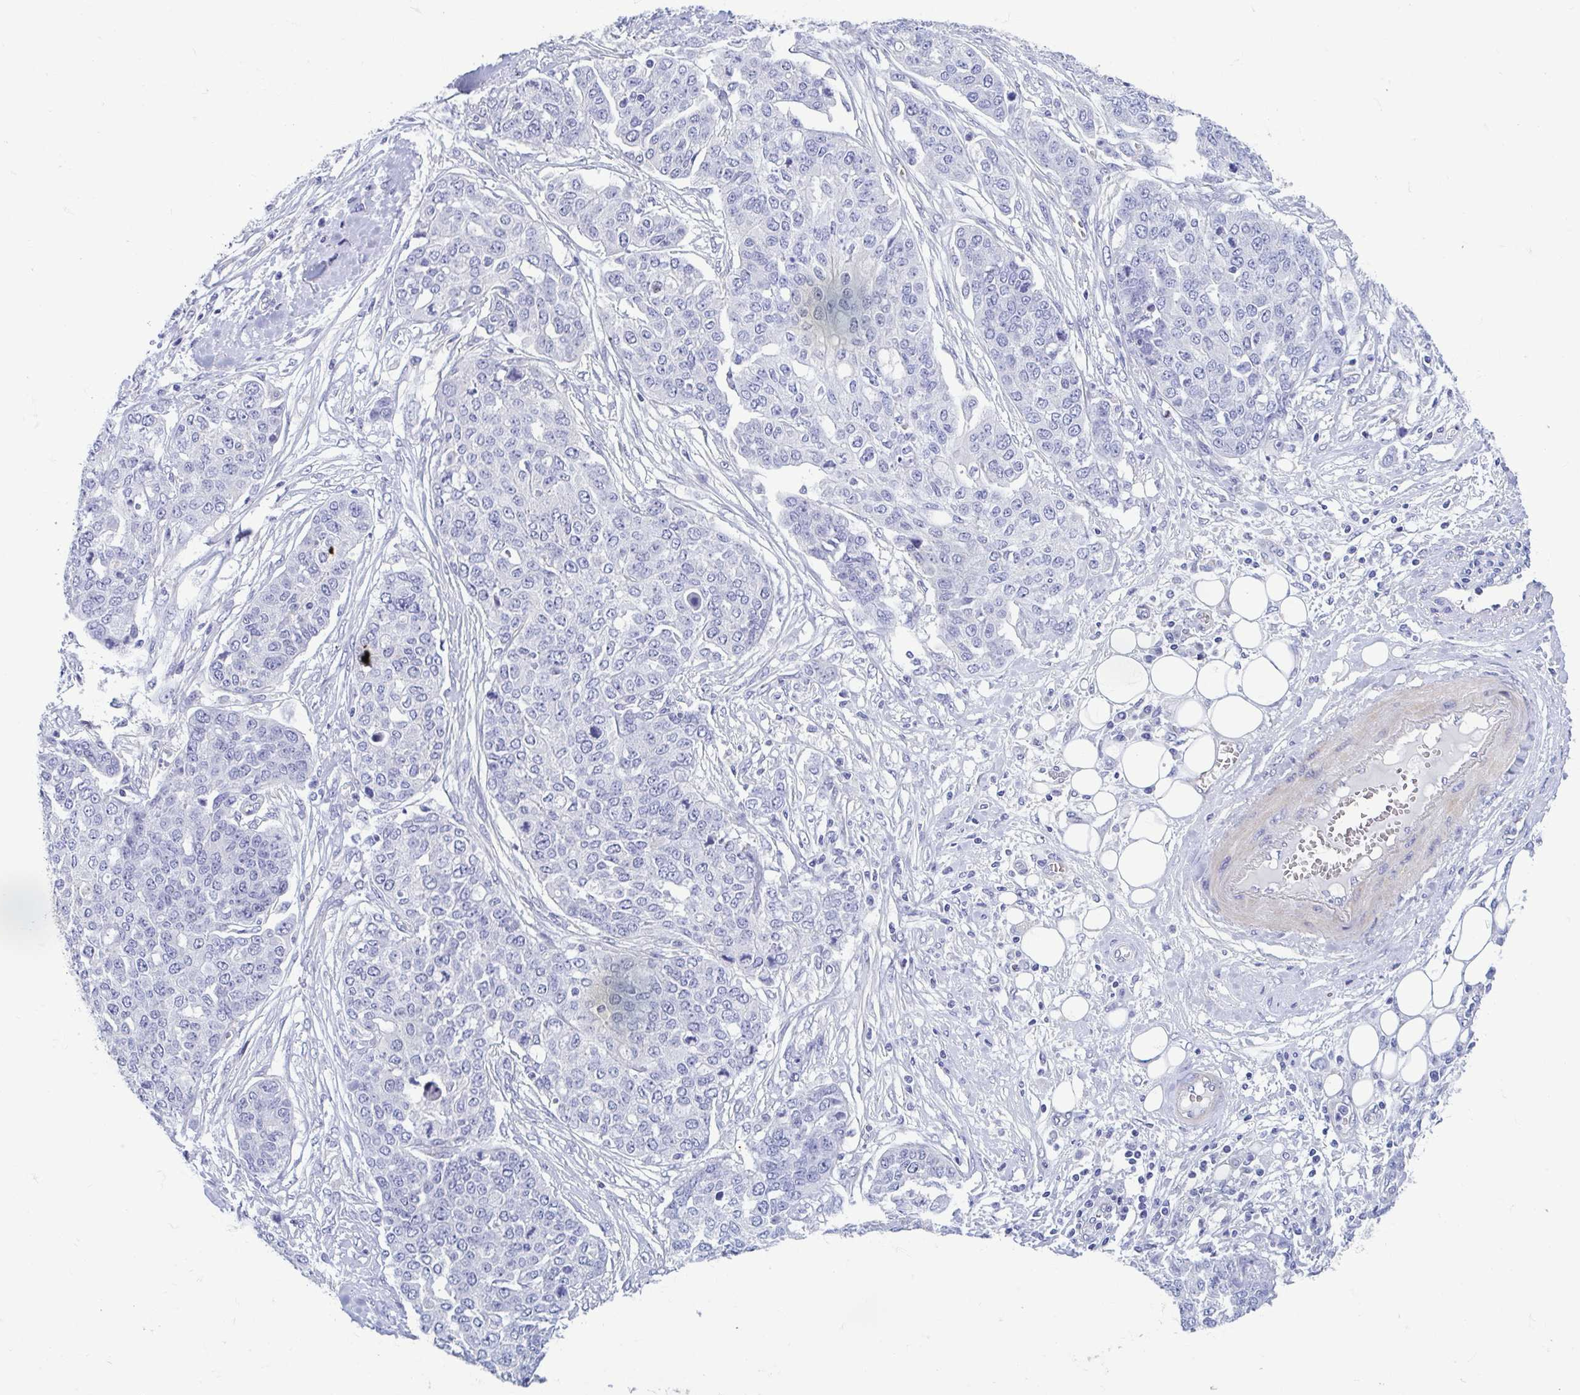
{"staining": {"intensity": "negative", "quantity": "none", "location": "none"}, "tissue": "ovarian cancer", "cell_type": "Tumor cells", "image_type": "cancer", "snomed": [{"axis": "morphology", "description": "Cystadenocarcinoma, serous, NOS"}, {"axis": "topography", "description": "Soft tissue"}, {"axis": "topography", "description": "Ovary"}], "caption": "Photomicrograph shows no protein positivity in tumor cells of ovarian serous cystadenocarcinoma tissue.", "gene": "MORC4", "patient": {"sex": "female", "age": 57}}